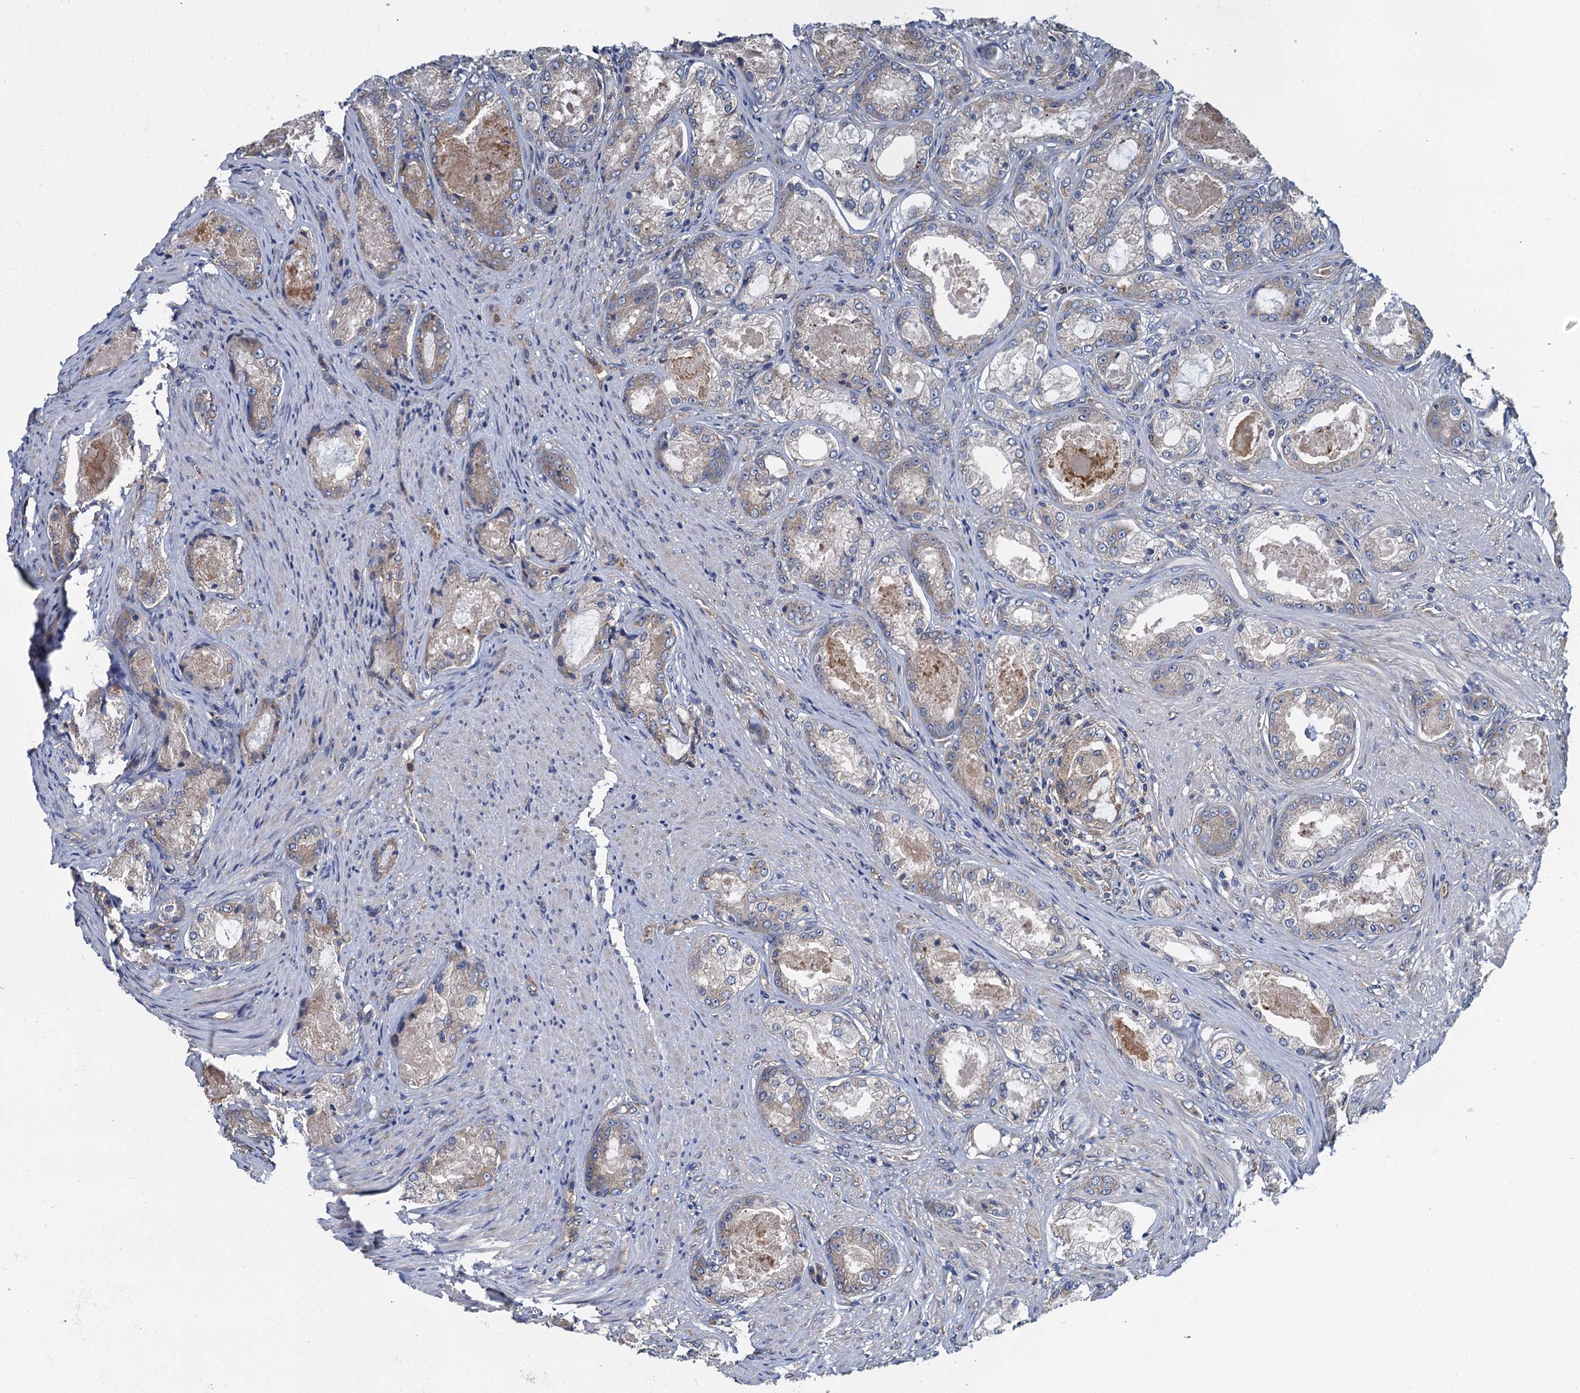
{"staining": {"intensity": "negative", "quantity": "none", "location": "none"}, "tissue": "prostate cancer", "cell_type": "Tumor cells", "image_type": "cancer", "snomed": [{"axis": "morphology", "description": "Adenocarcinoma, Low grade"}, {"axis": "topography", "description": "Prostate"}], "caption": "DAB immunohistochemical staining of human prostate cancer shows no significant staining in tumor cells. Nuclei are stained in blue.", "gene": "ADCY9", "patient": {"sex": "male", "age": 68}}